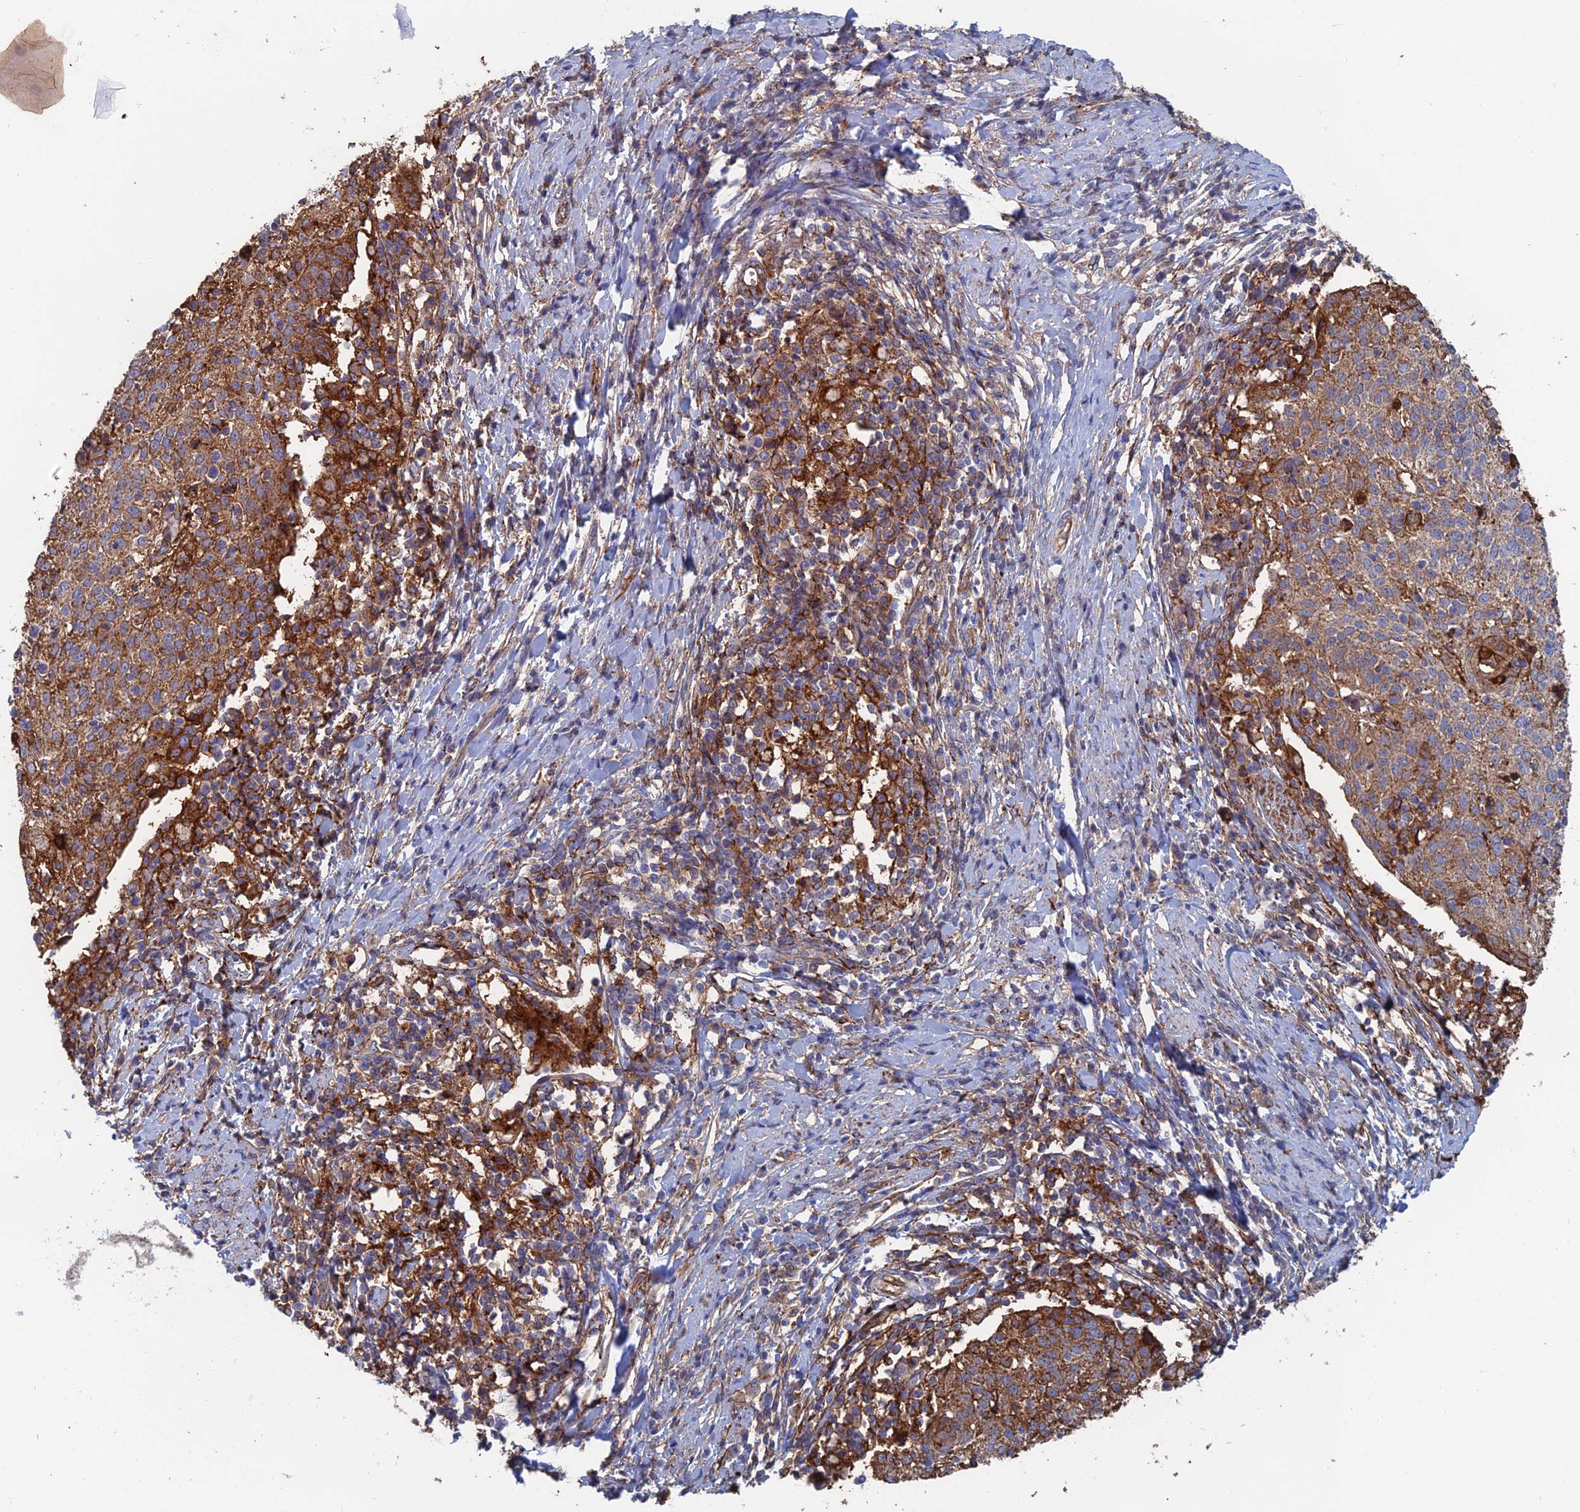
{"staining": {"intensity": "moderate", "quantity": ">75%", "location": "cytoplasmic/membranous"}, "tissue": "cervical cancer", "cell_type": "Tumor cells", "image_type": "cancer", "snomed": [{"axis": "morphology", "description": "Squamous cell carcinoma, NOS"}, {"axis": "topography", "description": "Cervix"}], "caption": "Immunohistochemistry (IHC) histopathology image of human cervical cancer (squamous cell carcinoma) stained for a protein (brown), which displays medium levels of moderate cytoplasmic/membranous expression in about >75% of tumor cells.", "gene": "SNX11", "patient": {"sex": "female", "age": 52}}